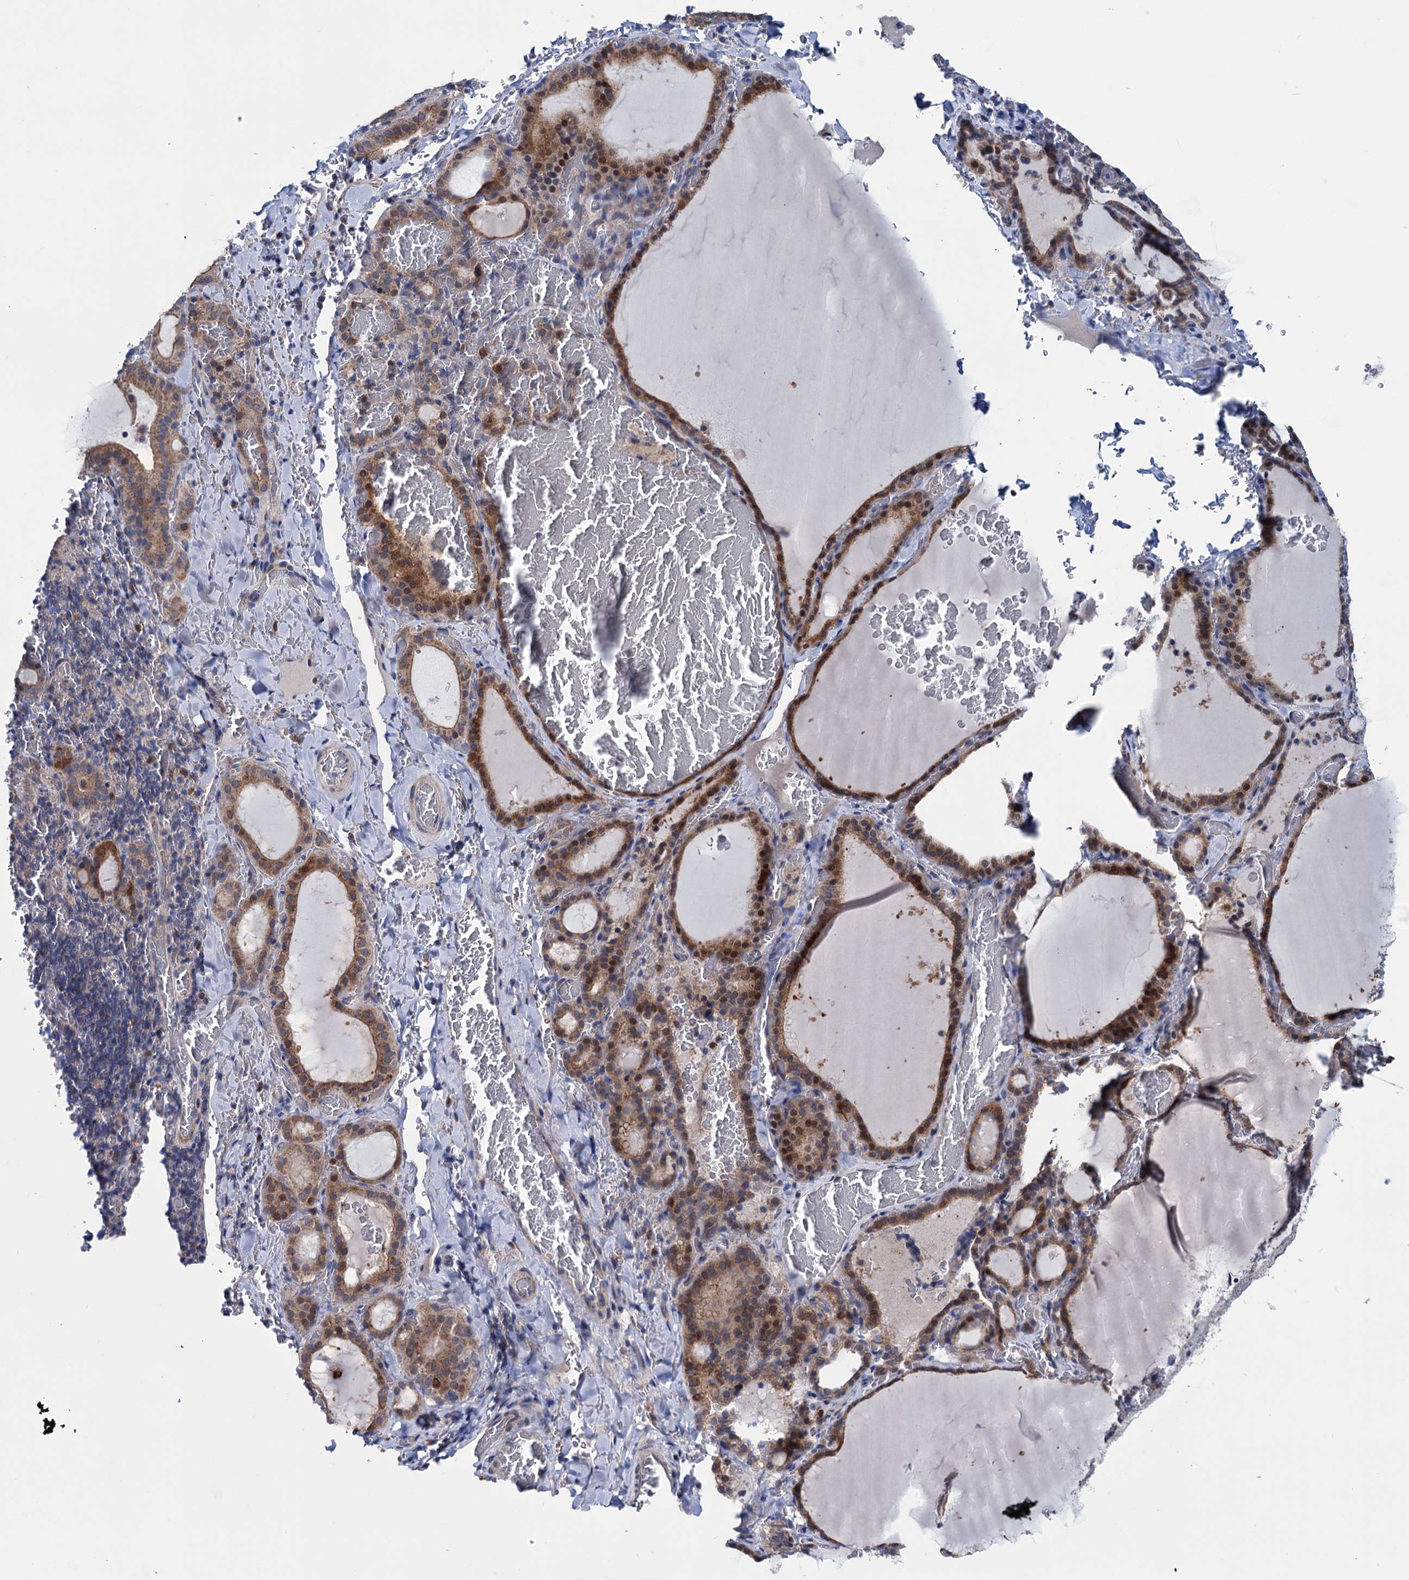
{"staining": {"intensity": "moderate", "quantity": ">75%", "location": "cytoplasmic/membranous,nuclear"}, "tissue": "thyroid gland", "cell_type": "Glandular cells", "image_type": "normal", "snomed": [{"axis": "morphology", "description": "Normal tissue, NOS"}, {"axis": "topography", "description": "Thyroid gland"}], "caption": "Thyroid gland stained for a protein demonstrates moderate cytoplasmic/membranous,nuclear positivity in glandular cells. The protein is shown in brown color, while the nuclei are stained blue.", "gene": "EYA4", "patient": {"sex": "female", "age": 39}}